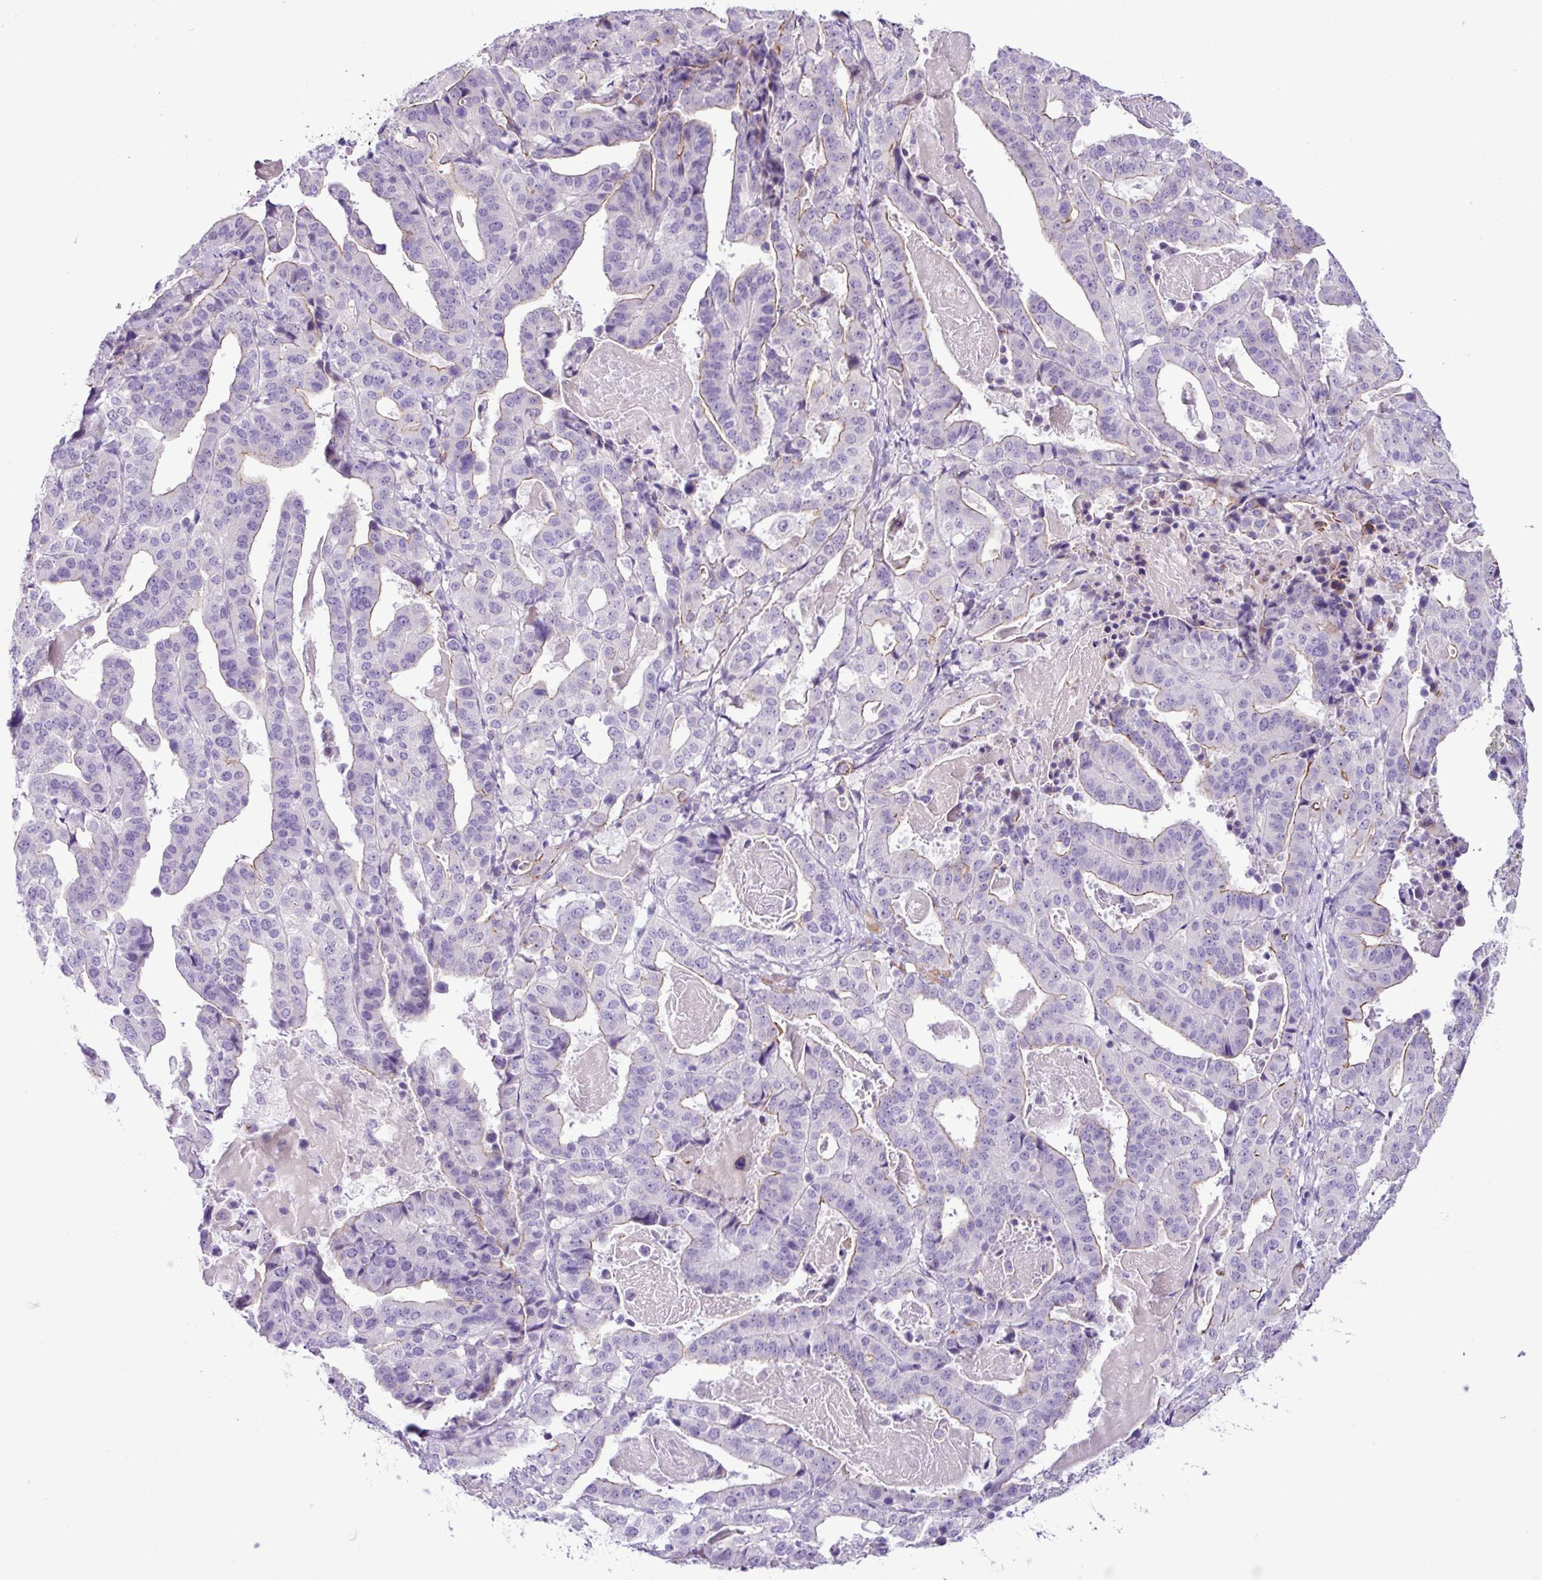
{"staining": {"intensity": "weak", "quantity": "25%-75%", "location": "cytoplasmic/membranous"}, "tissue": "stomach cancer", "cell_type": "Tumor cells", "image_type": "cancer", "snomed": [{"axis": "morphology", "description": "Adenocarcinoma, NOS"}, {"axis": "topography", "description": "Stomach"}], "caption": "IHC of human stomach adenocarcinoma demonstrates low levels of weak cytoplasmic/membranous expression in approximately 25%-75% of tumor cells.", "gene": "YLPM1", "patient": {"sex": "male", "age": 48}}